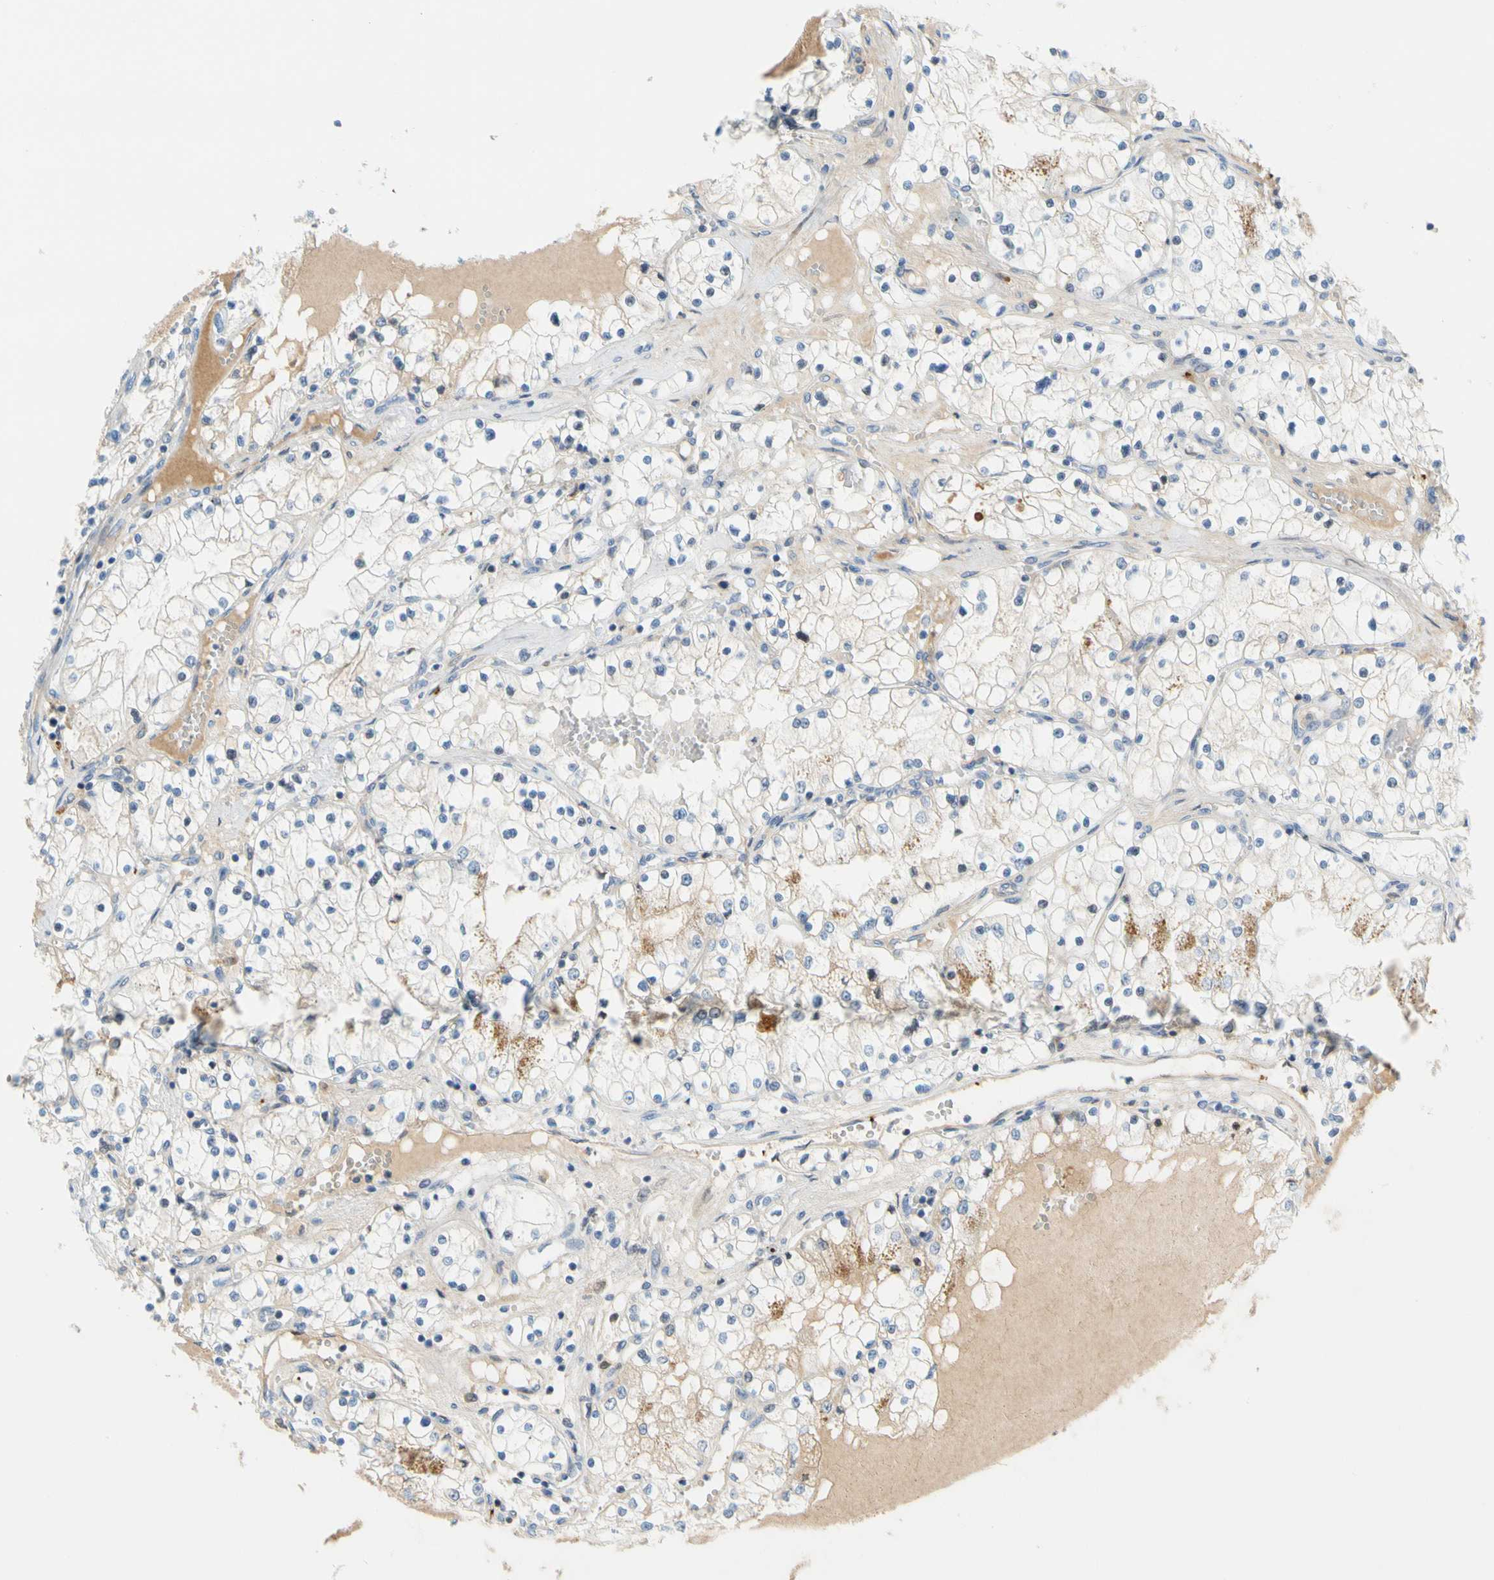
{"staining": {"intensity": "moderate", "quantity": "<25%", "location": "cytoplasmic/membranous"}, "tissue": "renal cancer", "cell_type": "Tumor cells", "image_type": "cancer", "snomed": [{"axis": "morphology", "description": "Adenocarcinoma, NOS"}, {"axis": "topography", "description": "Kidney"}], "caption": "Adenocarcinoma (renal) stained with a protein marker shows moderate staining in tumor cells.", "gene": "PPBP", "patient": {"sex": "male", "age": 68}}